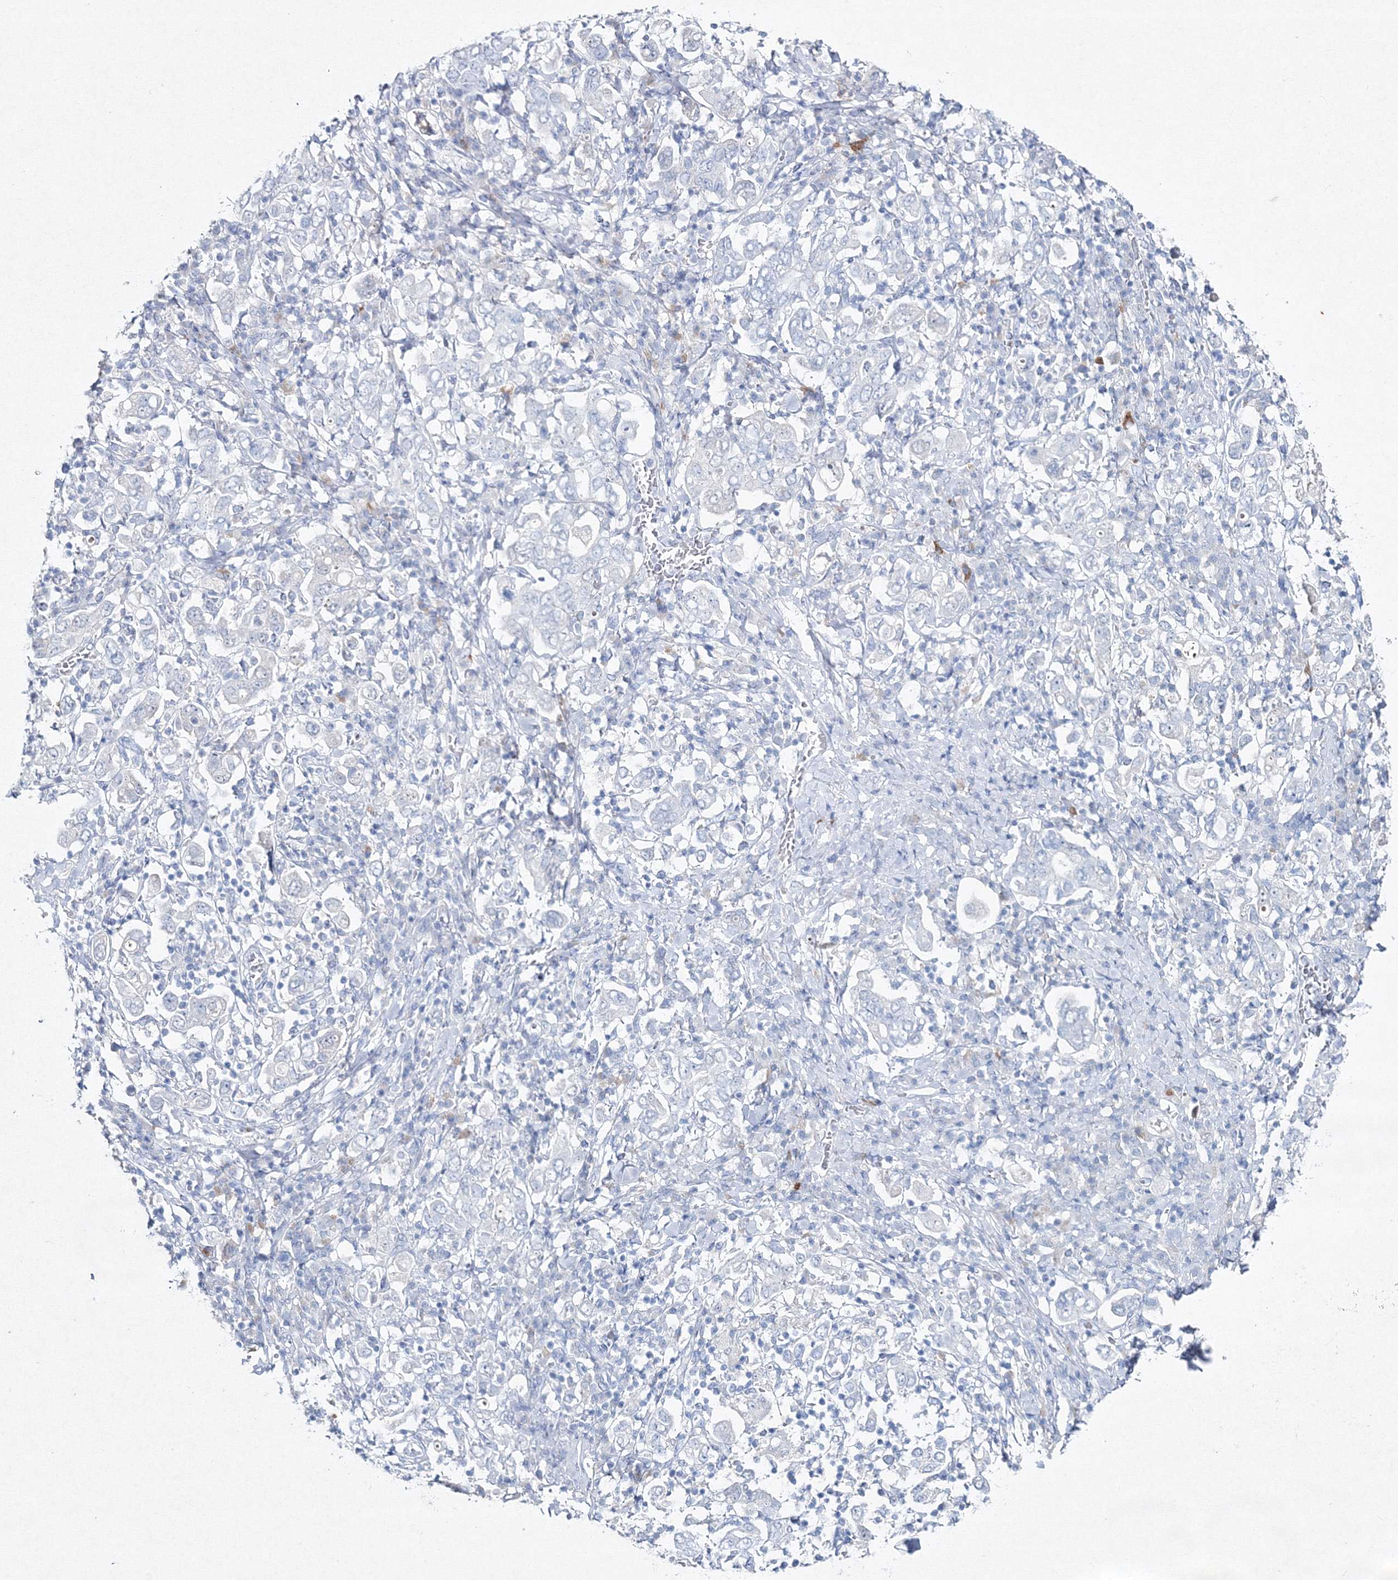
{"staining": {"intensity": "negative", "quantity": "none", "location": "none"}, "tissue": "stomach cancer", "cell_type": "Tumor cells", "image_type": "cancer", "snomed": [{"axis": "morphology", "description": "Adenocarcinoma, NOS"}, {"axis": "topography", "description": "Stomach, upper"}], "caption": "Protein analysis of adenocarcinoma (stomach) exhibits no significant expression in tumor cells.", "gene": "GCKR", "patient": {"sex": "male", "age": 62}}